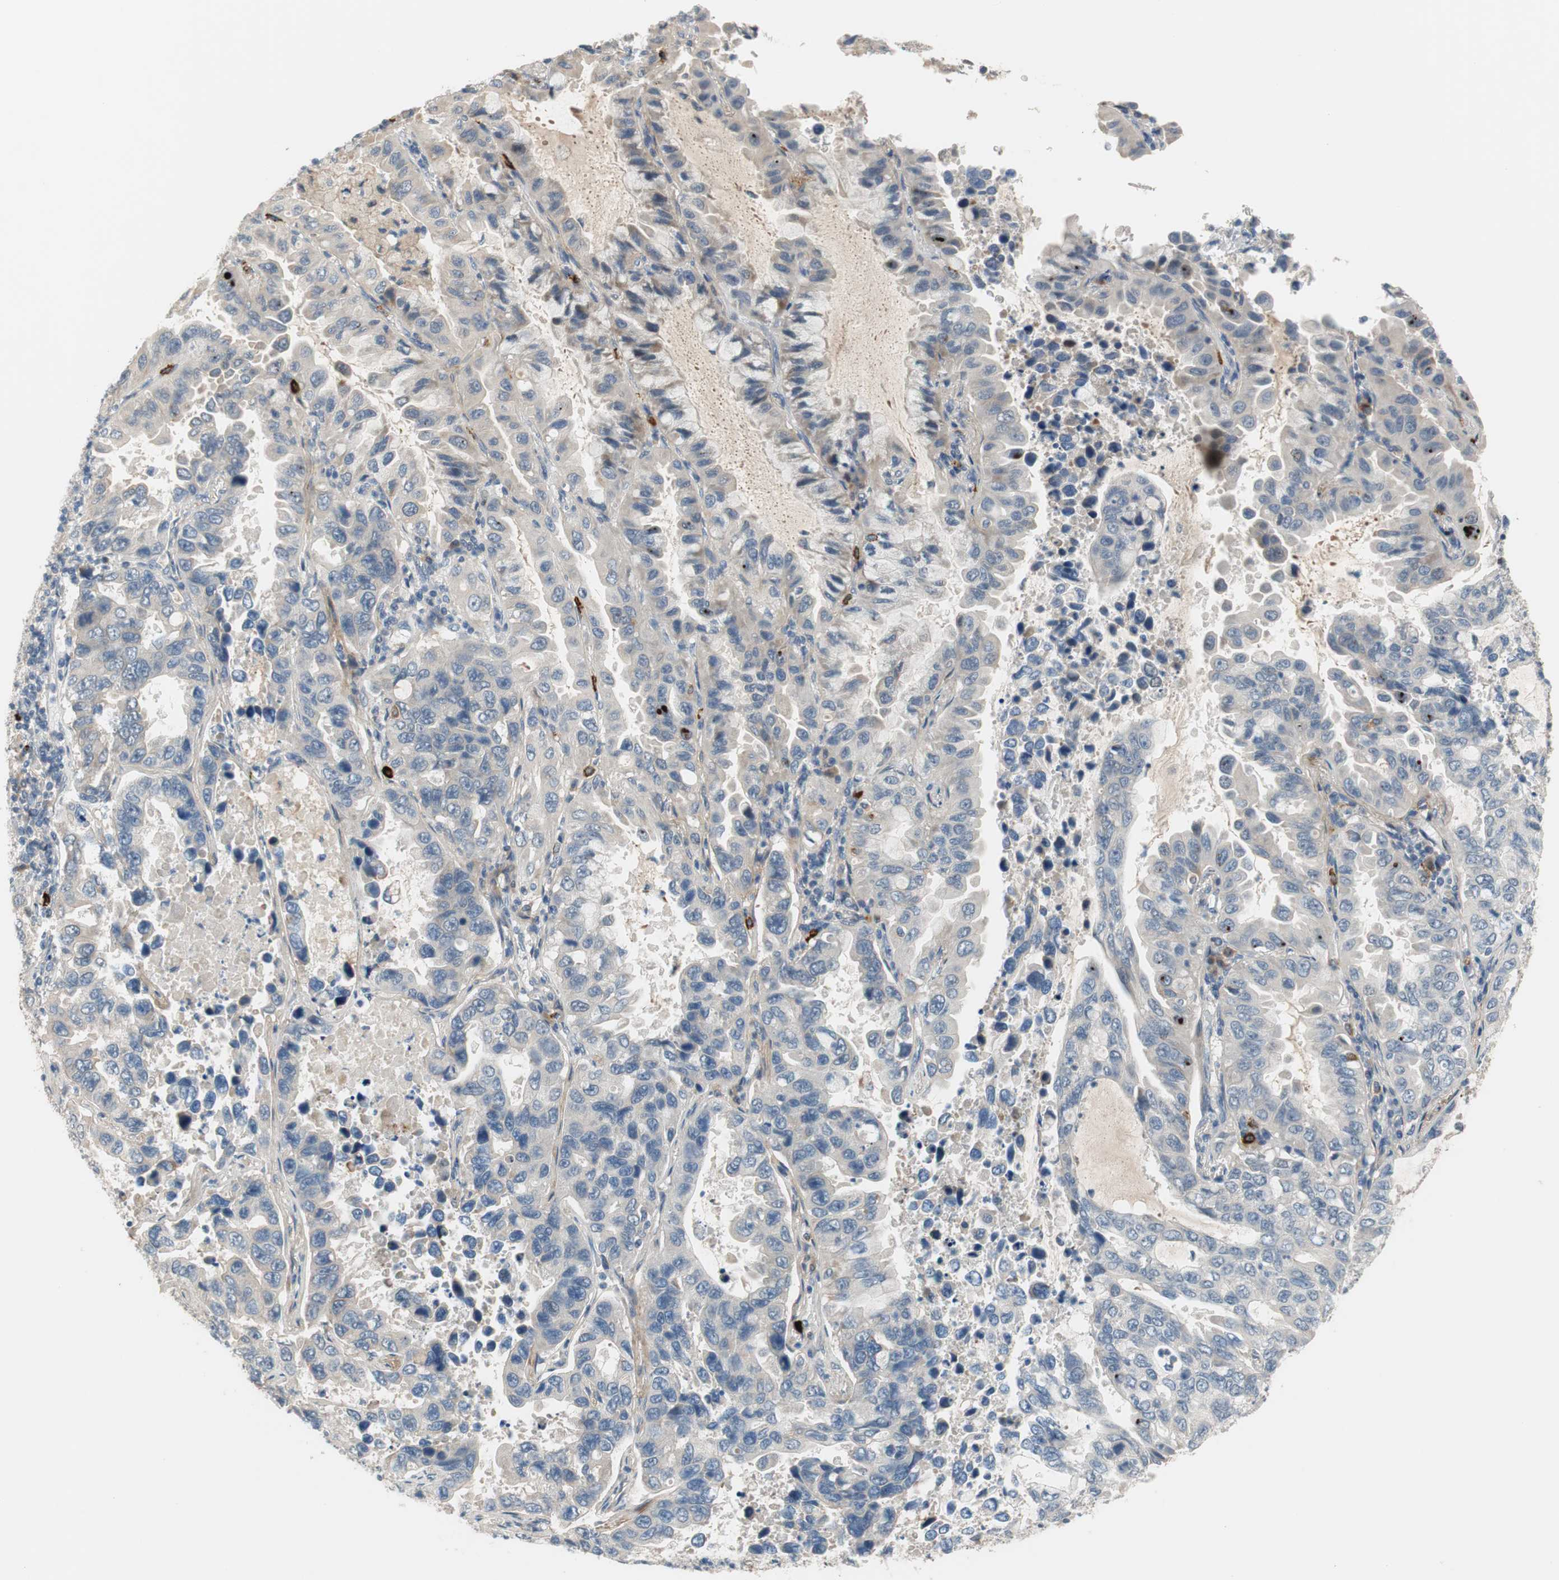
{"staining": {"intensity": "weak", "quantity": "25%-75%", "location": "cytoplasmic/membranous"}, "tissue": "lung cancer", "cell_type": "Tumor cells", "image_type": "cancer", "snomed": [{"axis": "morphology", "description": "Adenocarcinoma, NOS"}, {"axis": "topography", "description": "Lung"}], "caption": "DAB immunohistochemical staining of lung adenocarcinoma demonstrates weak cytoplasmic/membranous protein staining in approximately 25%-75% of tumor cells.", "gene": "COL12A1", "patient": {"sex": "male", "age": 64}}